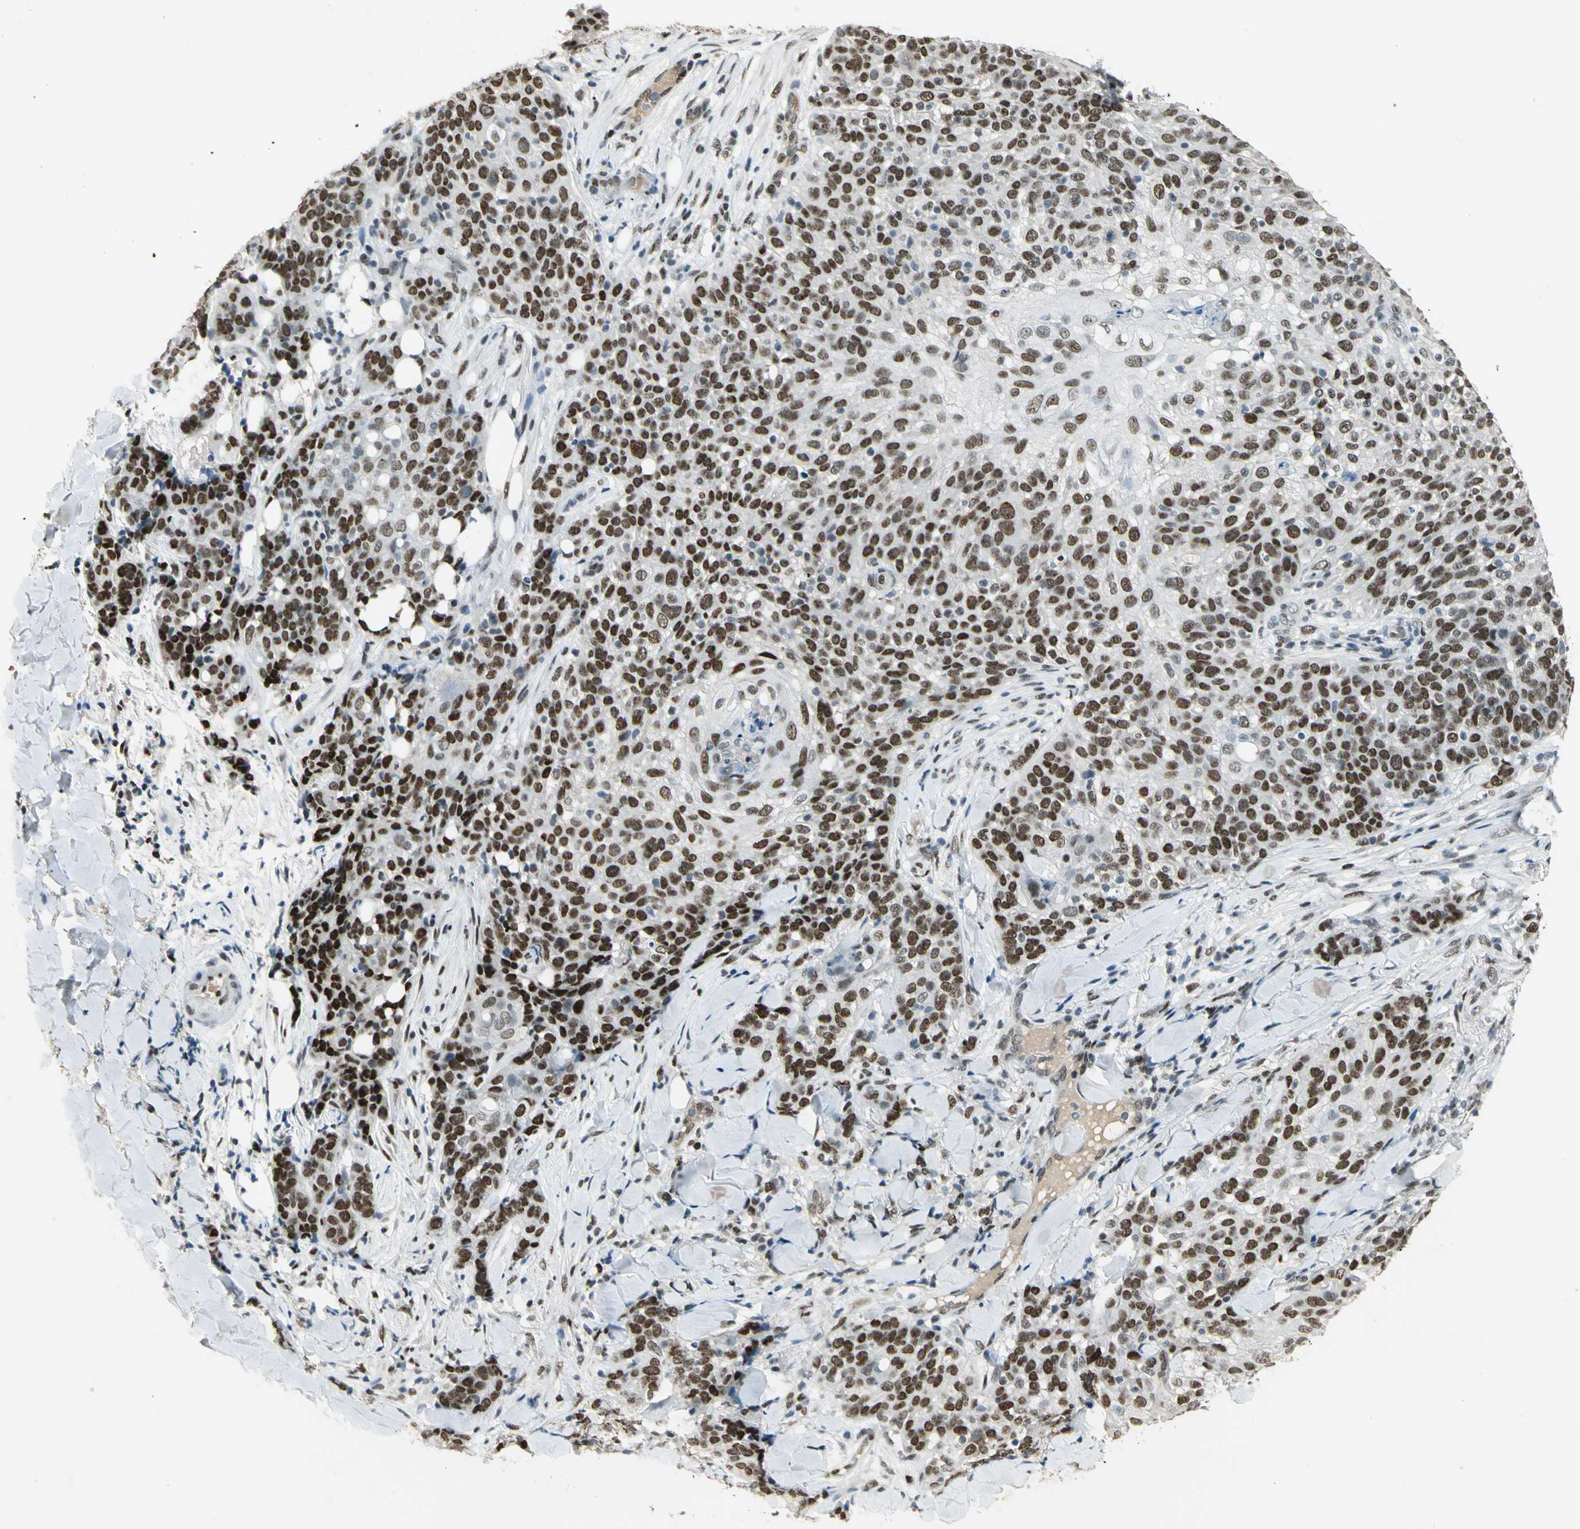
{"staining": {"intensity": "strong", "quantity": ">75%", "location": "nuclear"}, "tissue": "skin cancer", "cell_type": "Tumor cells", "image_type": "cancer", "snomed": [{"axis": "morphology", "description": "Normal tissue, NOS"}, {"axis": "morphology", "description": "Squamous cell carcinoma, NOS"}, {"axis": "topography", "description": "Skin"}], "caption": "Tumor cells reveal high levels of strong nuclear expression in approximately >75% of cells in squamous cell carcinoma (skin).", "gene": "AK6", "patient": {"sex": "female", "age": 83}}